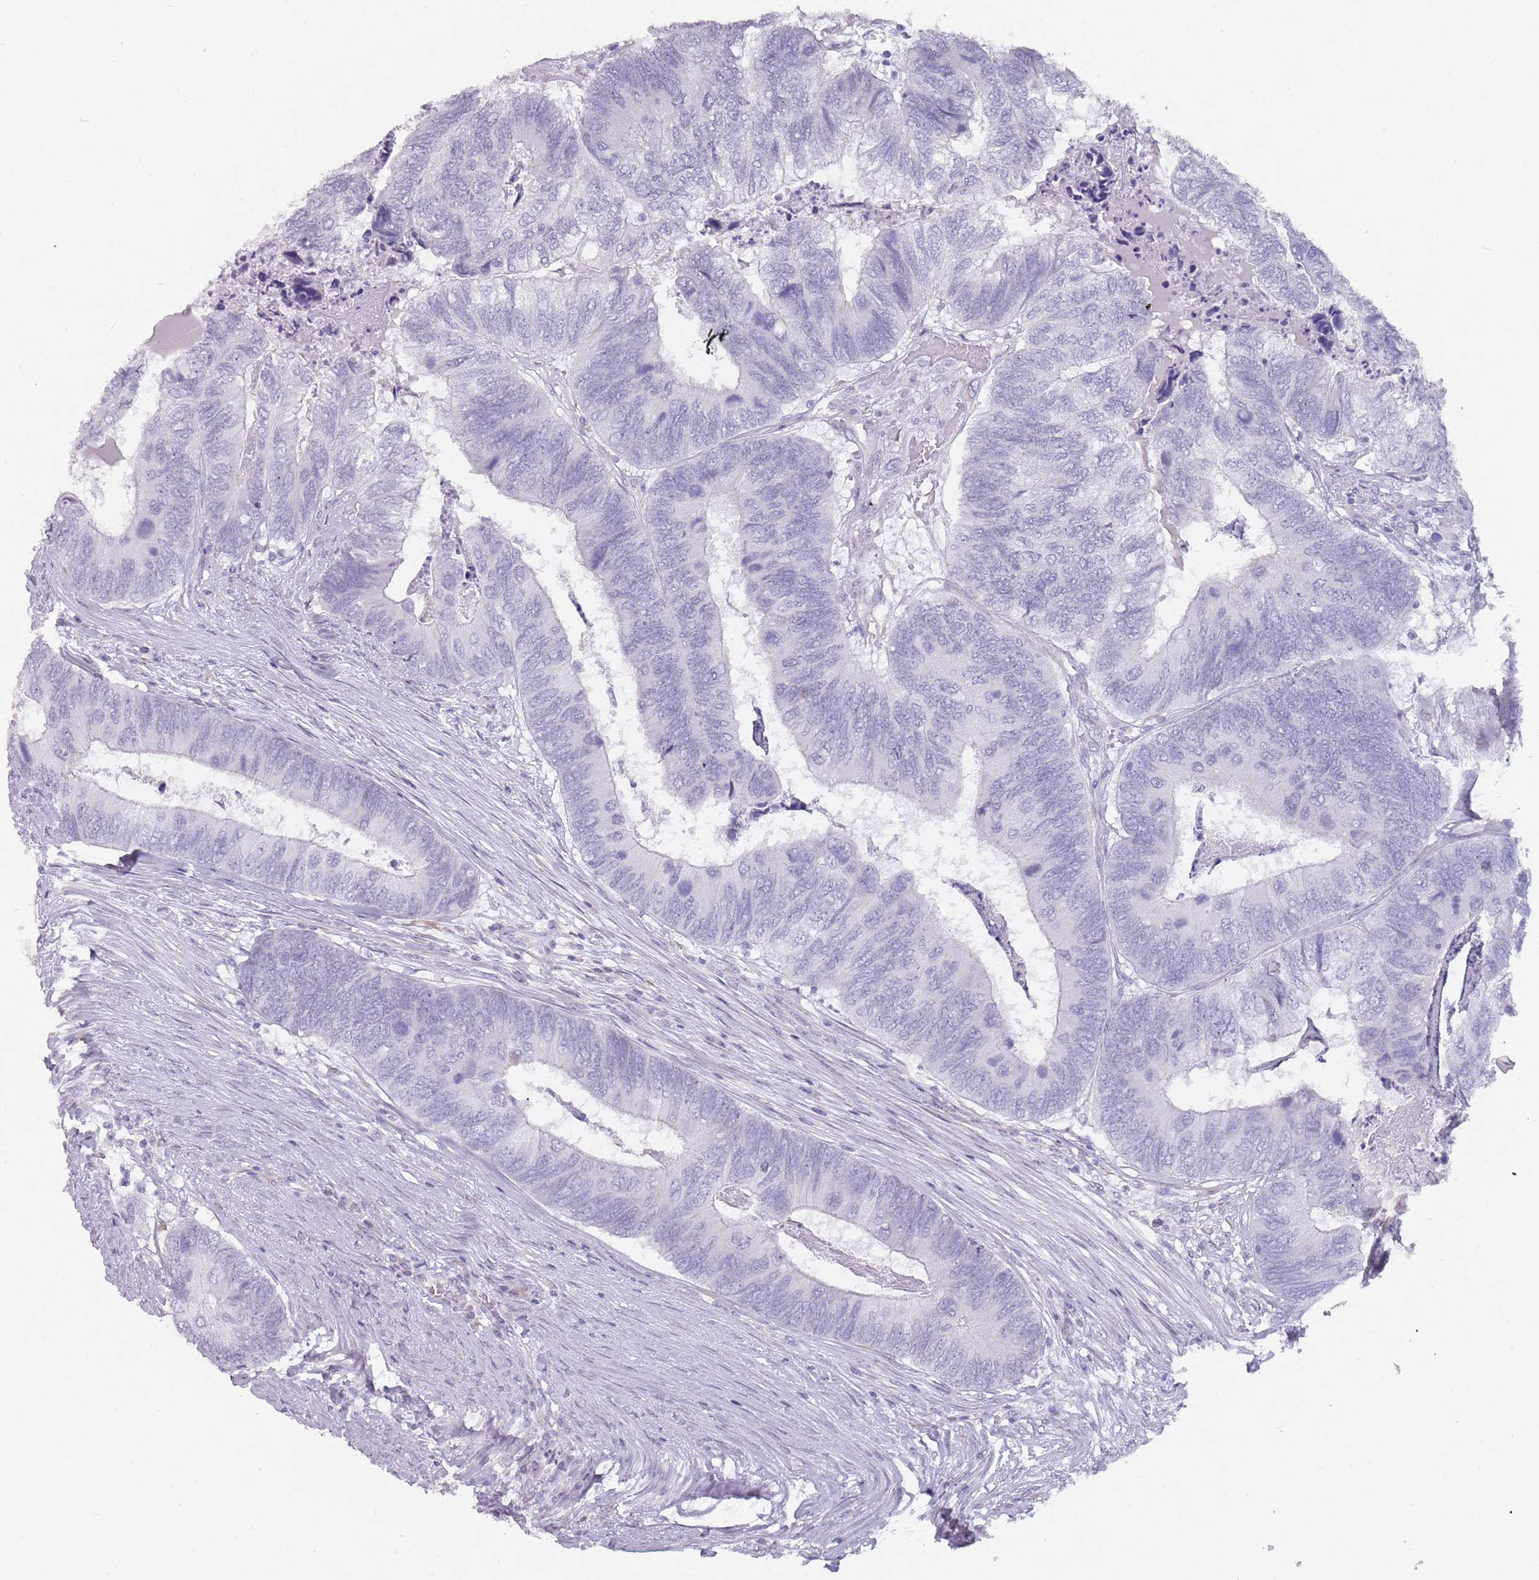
{"staining": {"intensity": "negative", "quantity": "none", "location": "none"}, "tissue": "colorectal cancer", "cell_type": "Tumor cells", "image_type": "cancer", "snomed": [{"axis": "morphology", "description": "Adenocarcinoma, NOS"}, {"axis": "topography", "description": "Colon"}], "caption": "This is a photomicrograph of IHC staining of colorectal cancer (adenocarcinoma), which shows no expression in tumor cells.", "gene": "DDX4", "patient": {"sex": "female", "age": 67}}